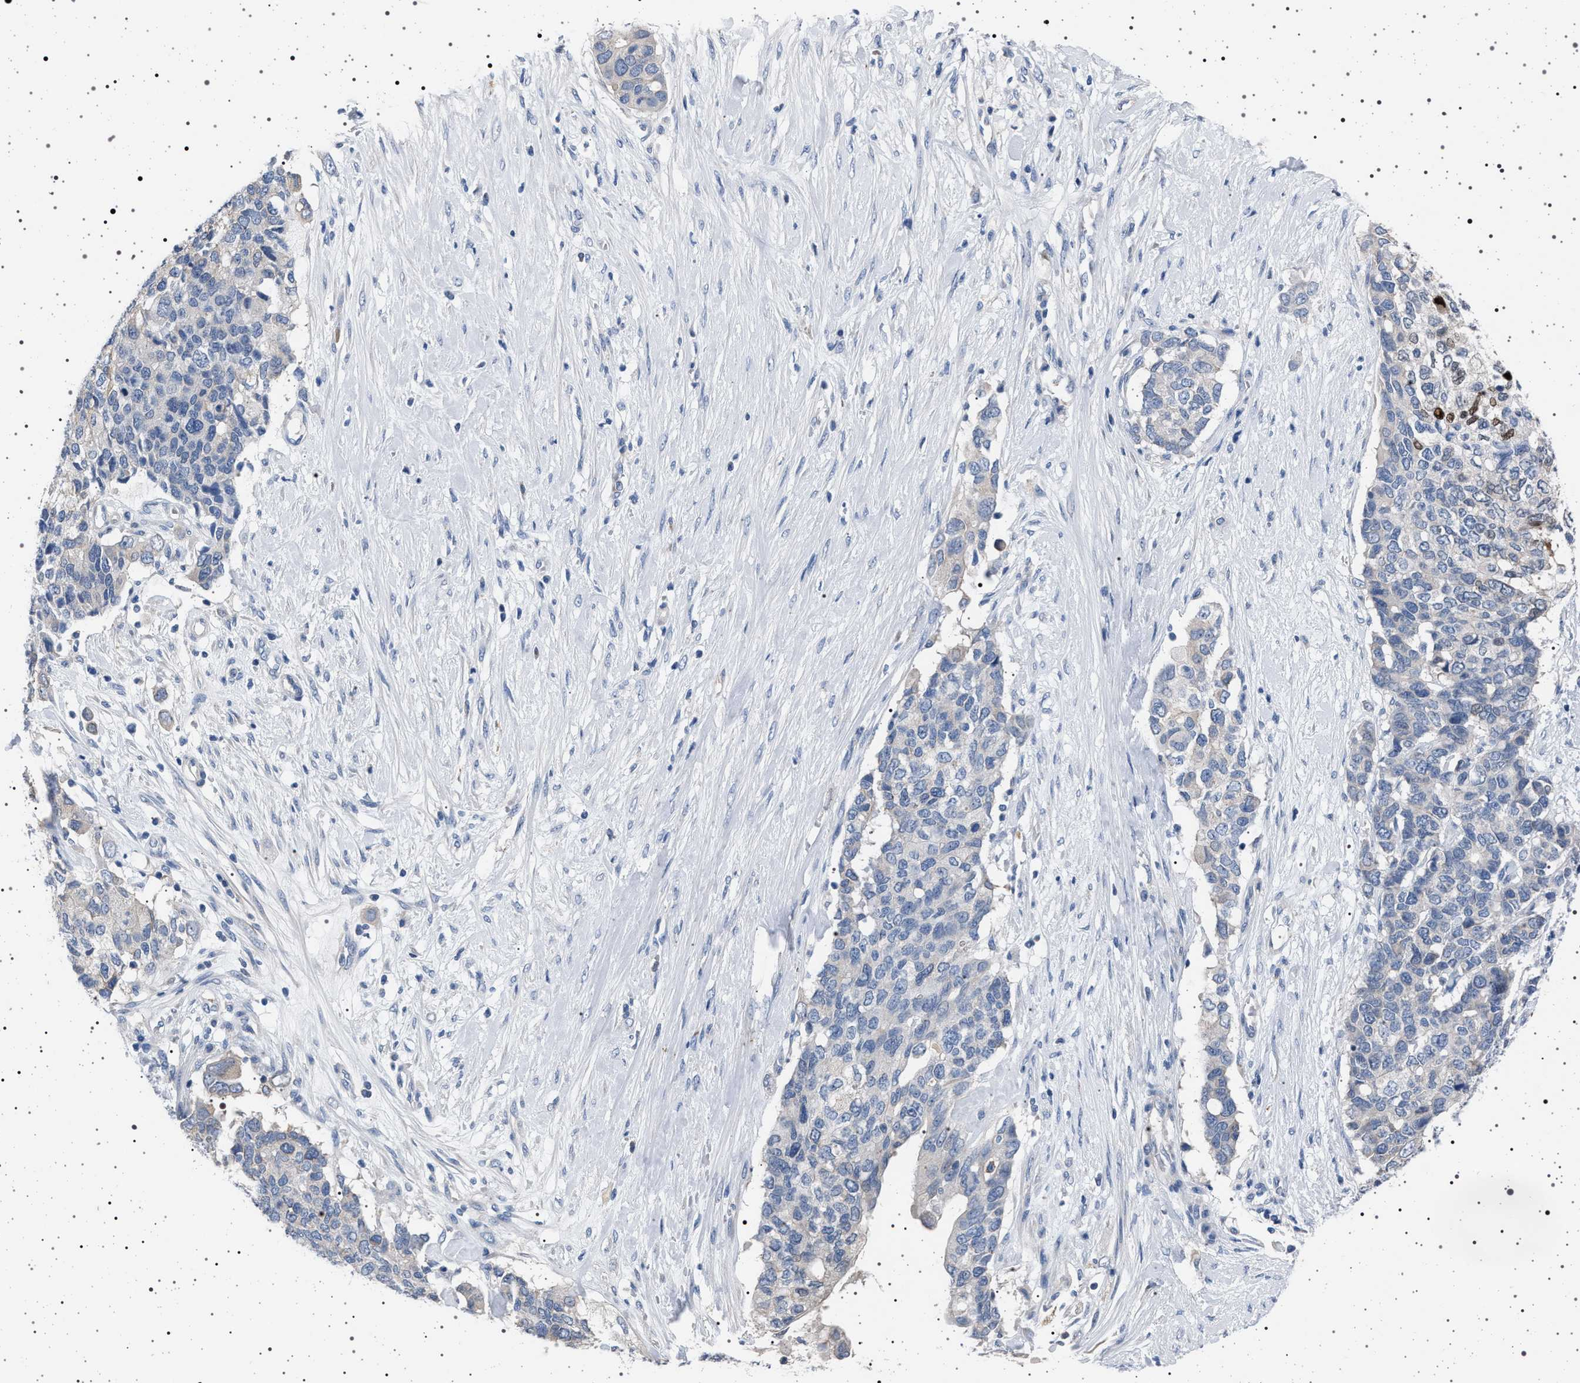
{"staining": {"intensity": "negative", "quantity": "none", "location": "none"}, "tissue": "pancreatic cancer", "cell_type": "Tumor cells", "image_type": "cancer", "snomed": [{"axis": "morphology", "description": "Adenocarcinoma, NOS"}, {"axis": "topography", "description": "Pancreas"}], "caption": "DAB immunohistochemical staining of adenocarcinoma (pancreatic) demonstrates no significant staining in tumor cells.", "gene": "NAT9", "patient": {"sex": "female", "age": 56}}